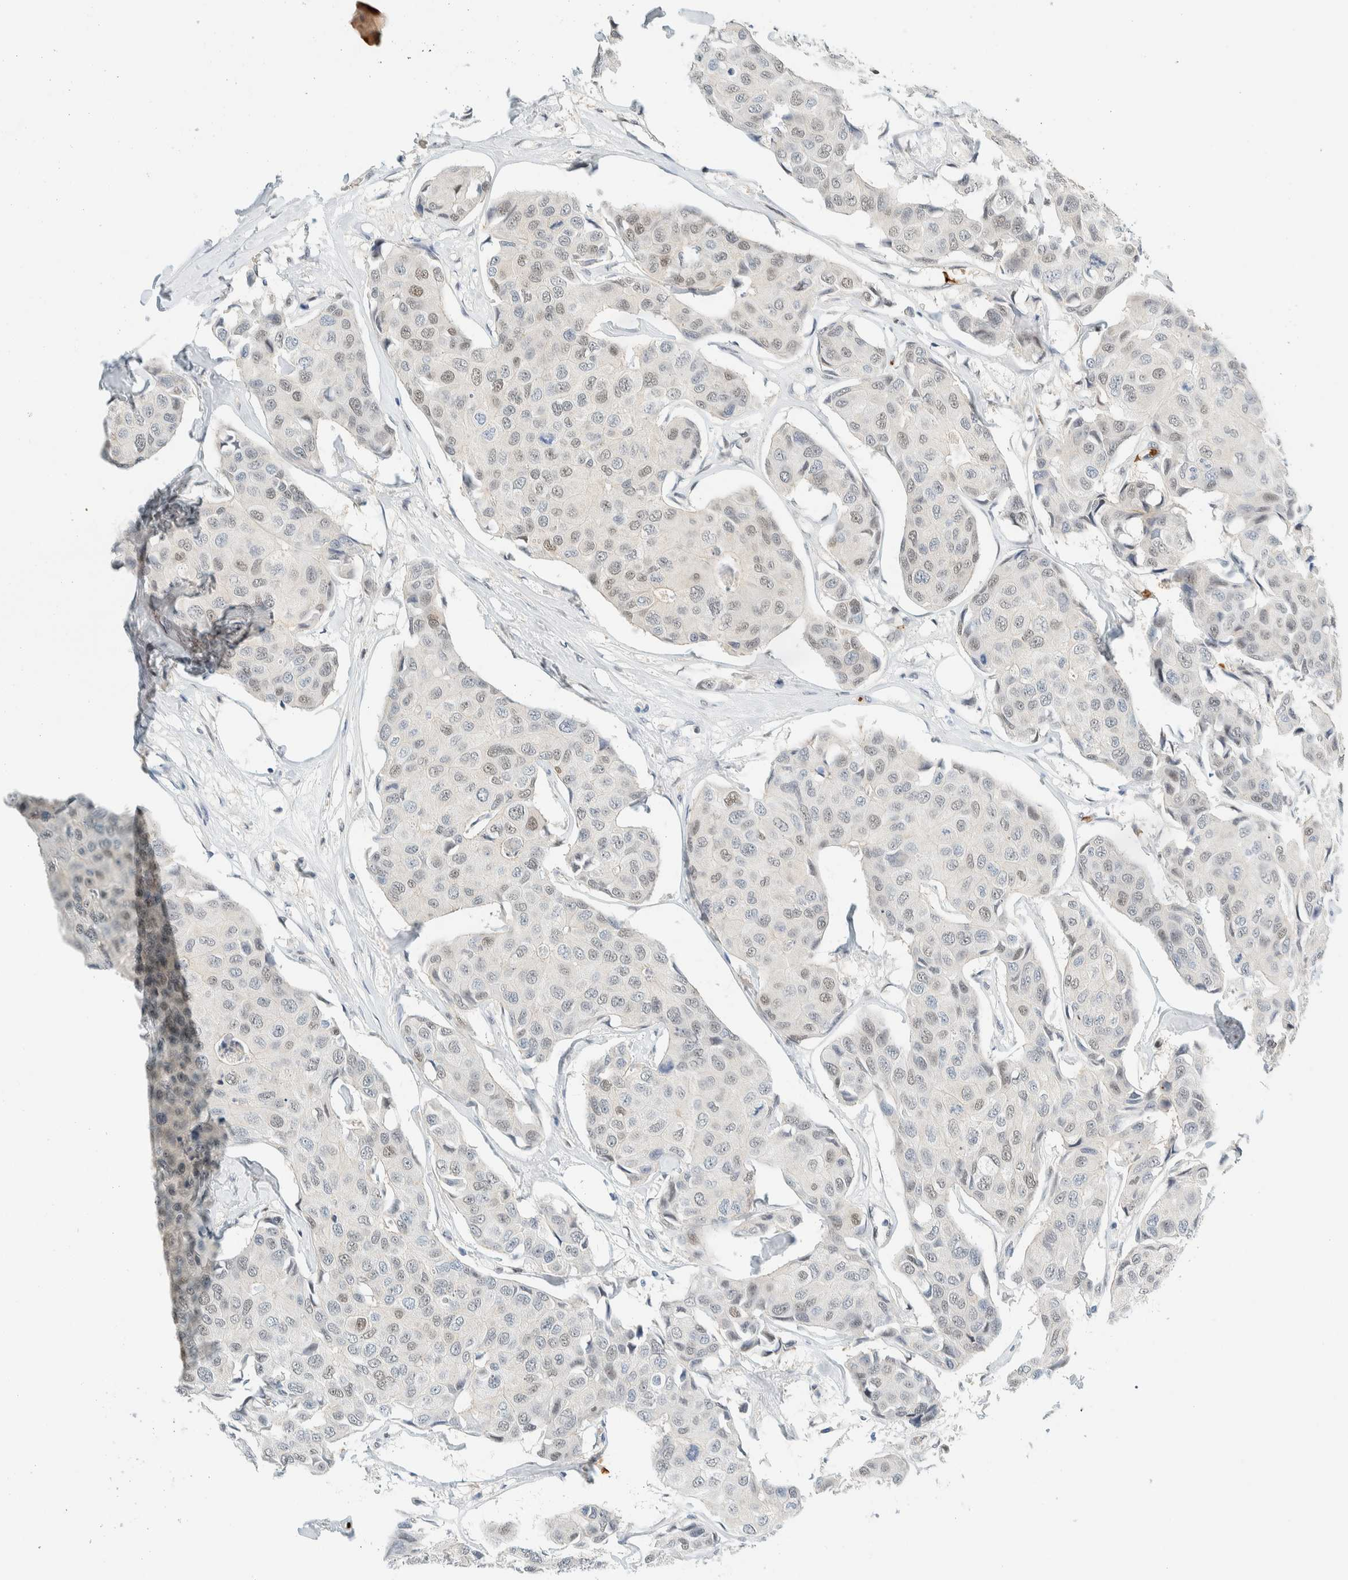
{"staining": {"intensity": "weak", "quantity": "<25%", "location": "nuclear"}, "tissue": "breast cancer", "cell_type": "Tumor cells", "image_type": "cancer", "snomed": [{"axis": "morphology", "description": "Duct carcinoma"}, {"axis": "topography", "description": "Breast"}], "caption": "An IHC histopathology image of intraductal carcinoma (breast) is shown. There is no staining in tumor cells of intraductal carcinoma (breast).", "gene": "TSTD2", "patient": {"sex": "female", "age": 80}}